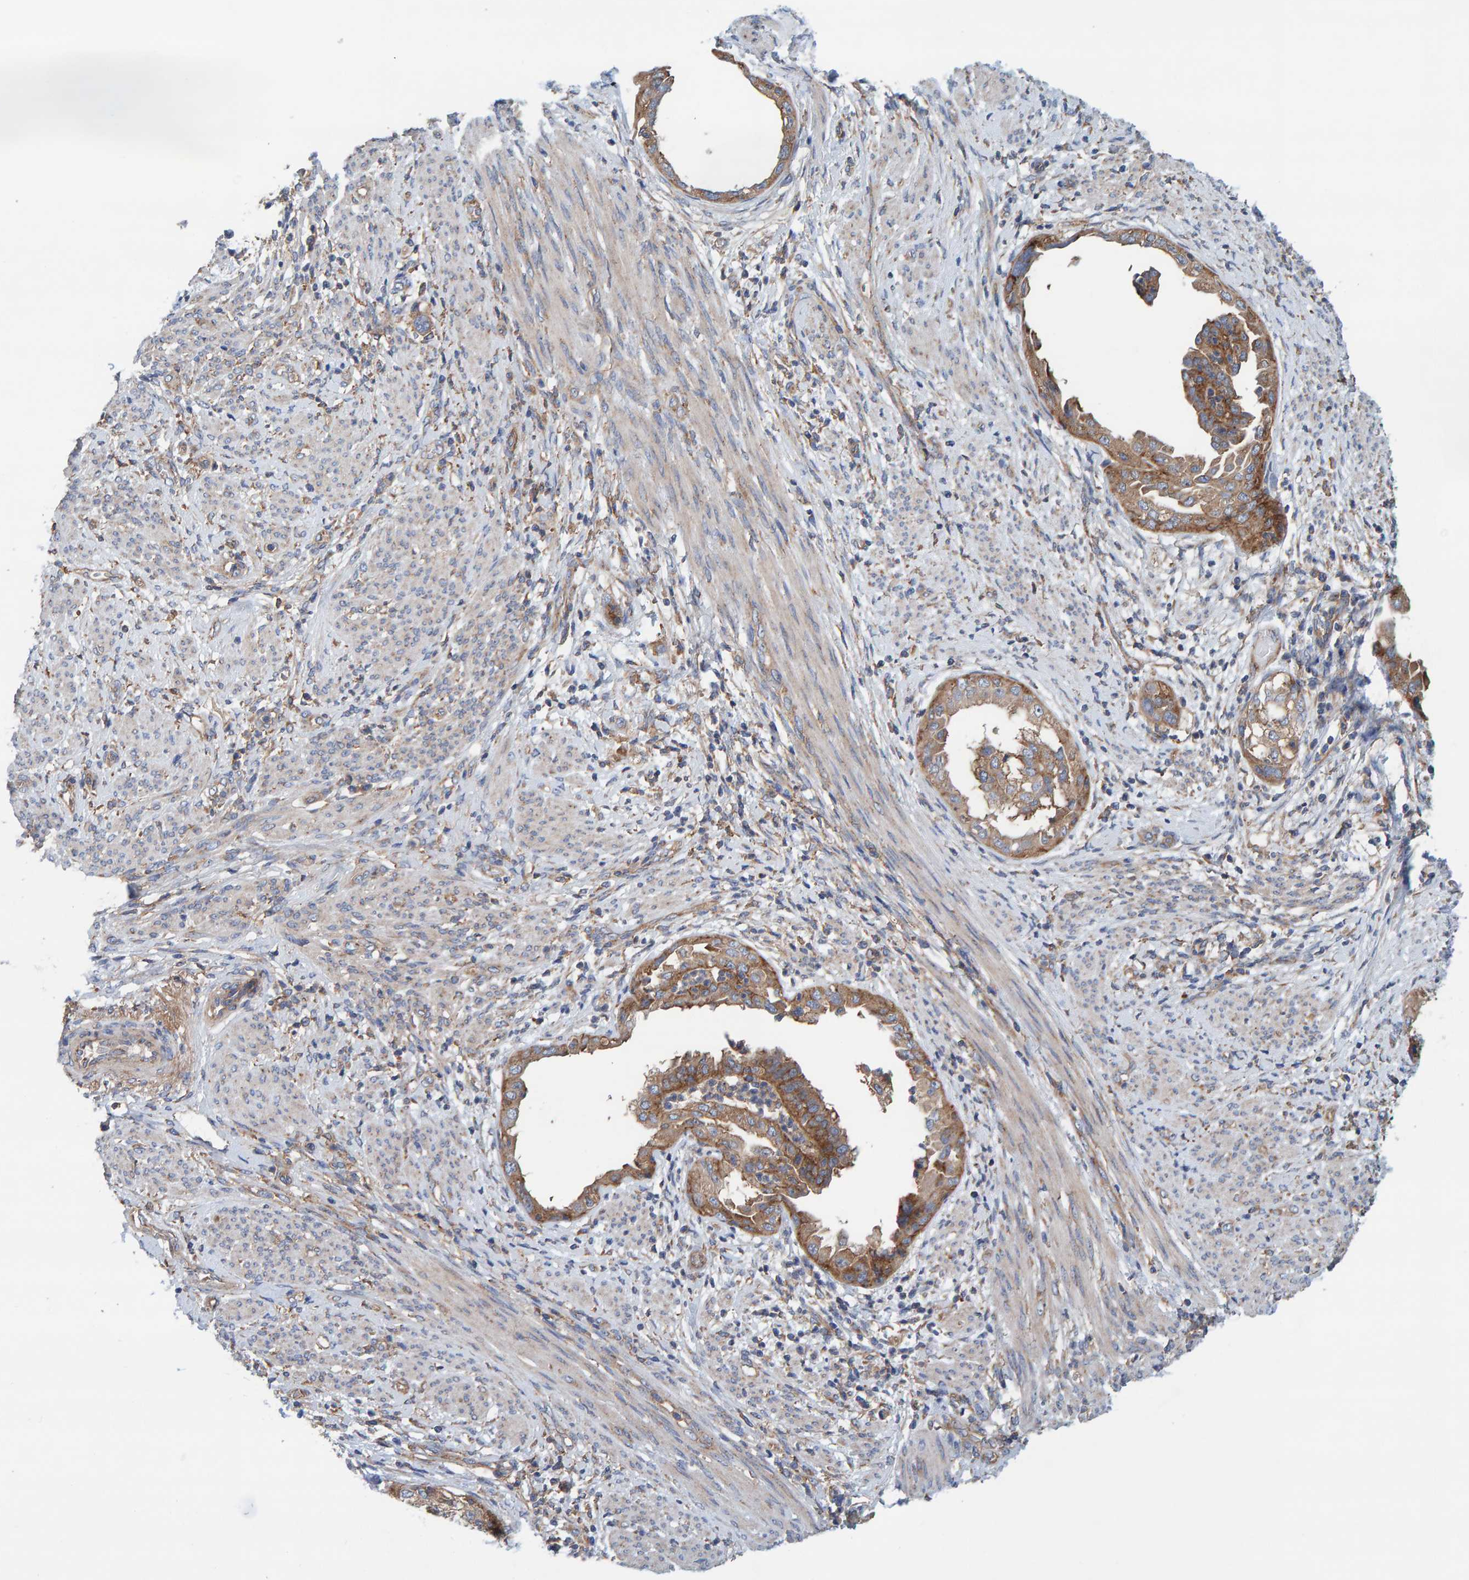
{"staining": {"intensity": "moderate", "quantity": ">75%", "location": "cytoplasmic/membranous"}, "tissue": "endometrial cancer", "cell_type": "Tumor cells", "image_type": "cancer", "snomed": [{"axis": "morphology", "description": "Adenocarcinoma, NOS"}, {"axis": "topography", "description": "Endometrium"}], "caption": "A high-resolution micrograph shows immunohistochemistry staining of endometrial cancer, which demonstrates moderate cytoplasmic/membranous positivity in about >75% of tumor cells. The protein of interest is stained brown, and the nuclei are stained in blue (DAB (3,3'-diaminobenzidine) IHC with brightfield microscopy, high magnification).", "gene": "MKLN1", "patient": {"sex": "female", "age": 85}}